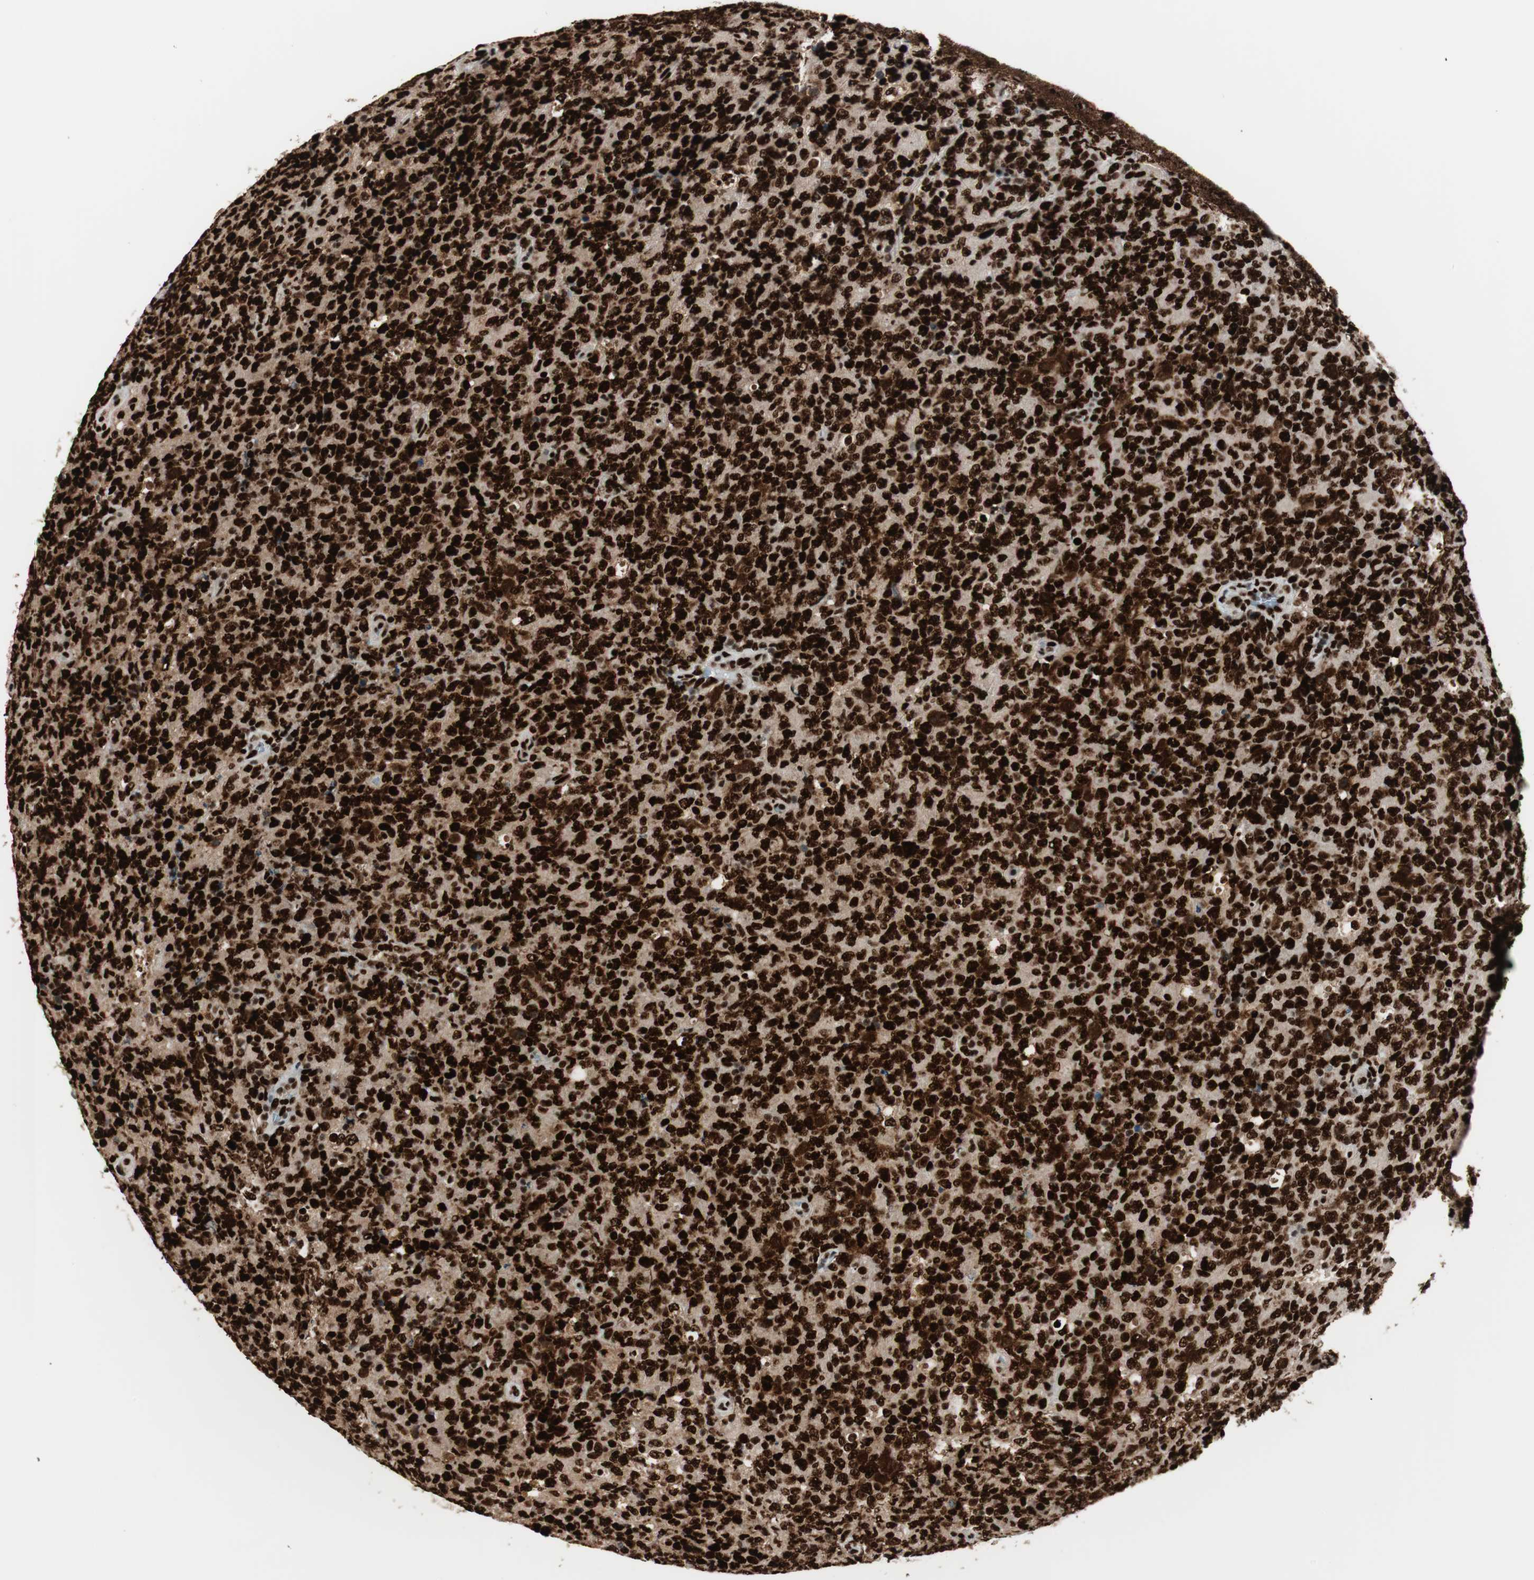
{"staining": {"intensity": "strong", "quantity": ">75%", "location": "cytoplasmic/membranous,nuclear"}, "tissue": "lymphoma", "cell_type": "Tumor cells", "image_type": "cancer", "snomed": [{"axis": "morphology", "description": "Malignant lymphoma, non-Hodgkin's type, High grade"}, {"axis": "topography", "description": "Tonsil"}], "caption": "IHC of malignant lymphoma, non-Hodgkin's type (high-grade) shows high levels of strong cytoplasmic/membranous and nuclear positivity in approximately >75% of tumor cells.", "gene": "PSME3", "patient": {"sex": "female", "age": 36}}